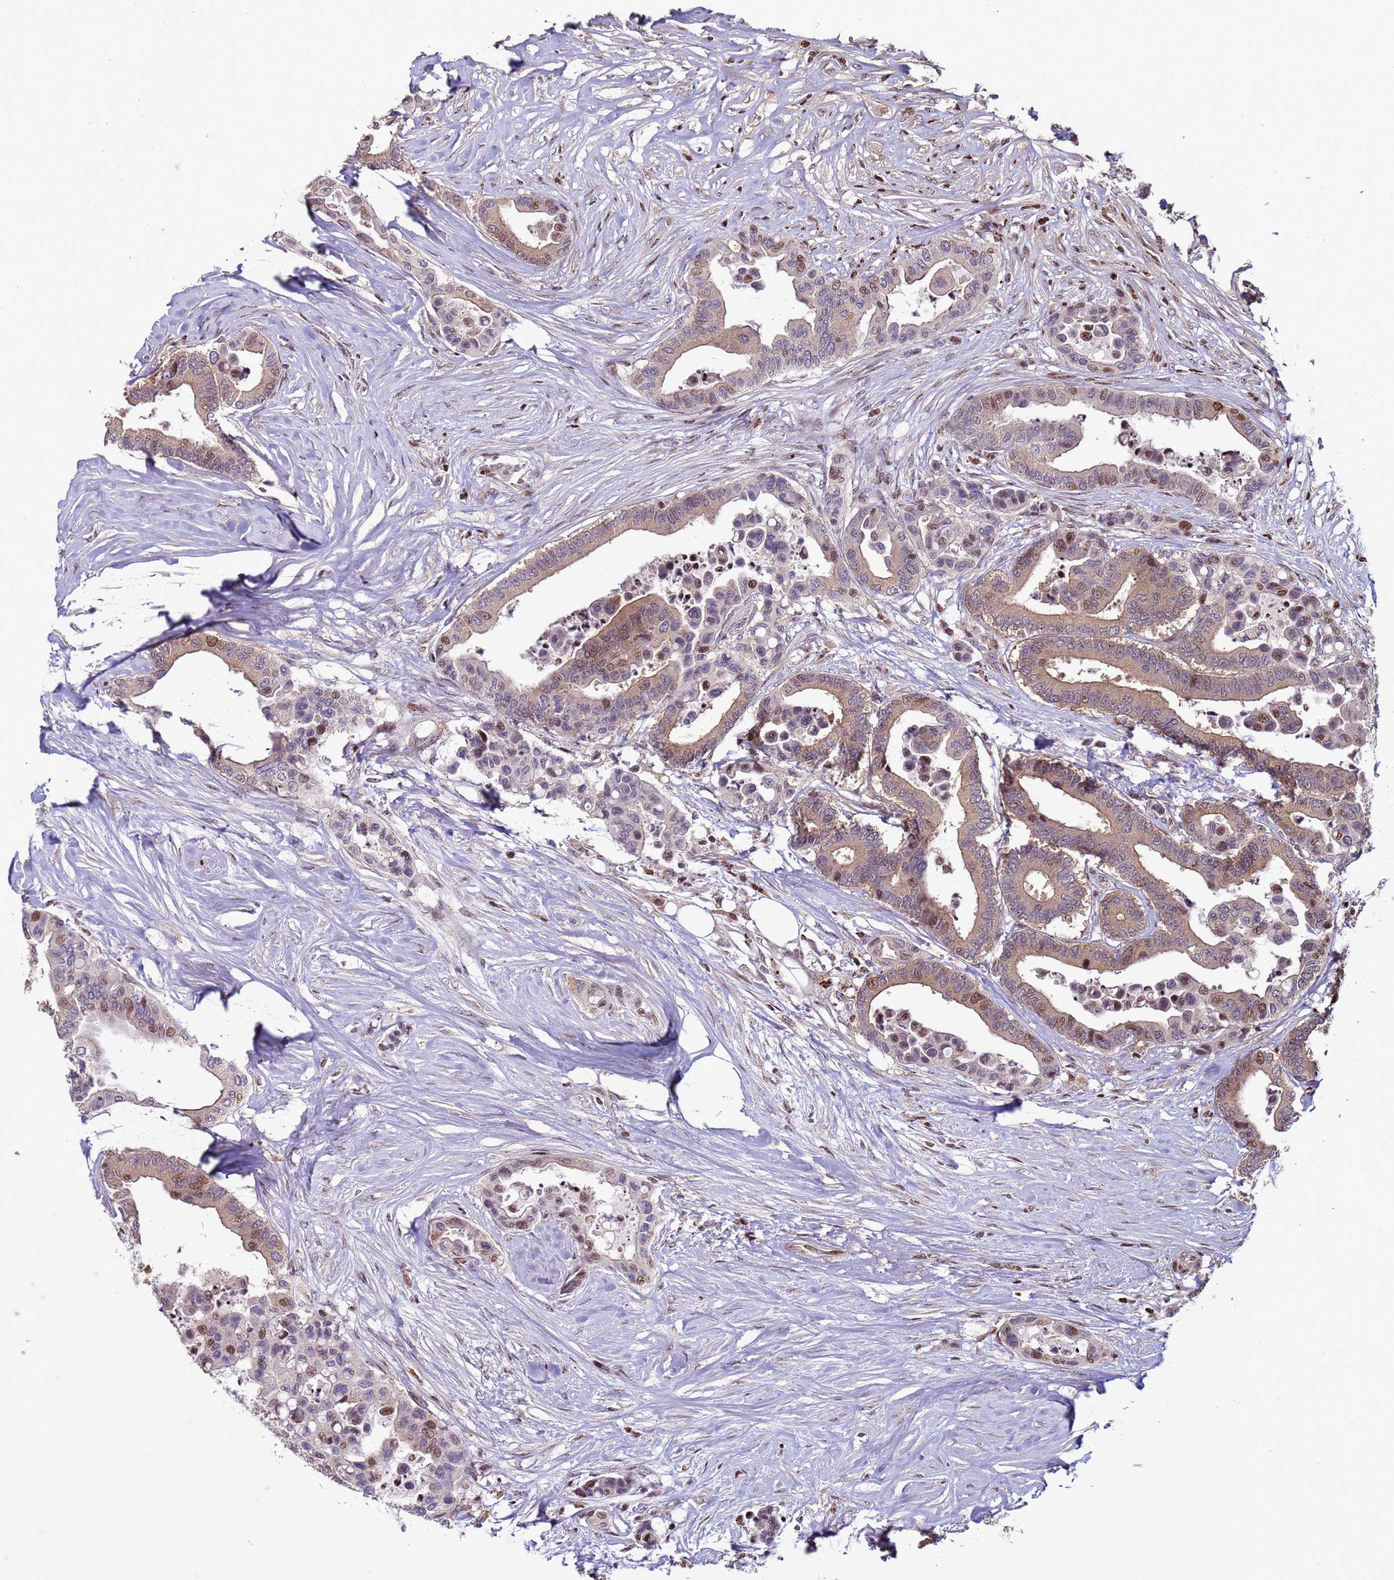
{"staining": {"intensity": "moderate", "quantity": "25%-75%", "location": "cytoplasmic/membranous,nuclear"}, "tissue": "colorectal cancer", "cell_type": "Tumor cells", "image_type": "cancer", "snomed": [{"axis": "morphology", "description": "Adenocarcinoma, NOS"}, {"axis": "topography", "description": "Colon"}], "caption": "Protein staining reveals moderate cytoplasmic/membranous and nuclear positivity in about 25%-75% of tumor cells in colorectal adenocarcinoma.", "gene": "HGH1", "patient": {"sex": "male", "age": 82}}